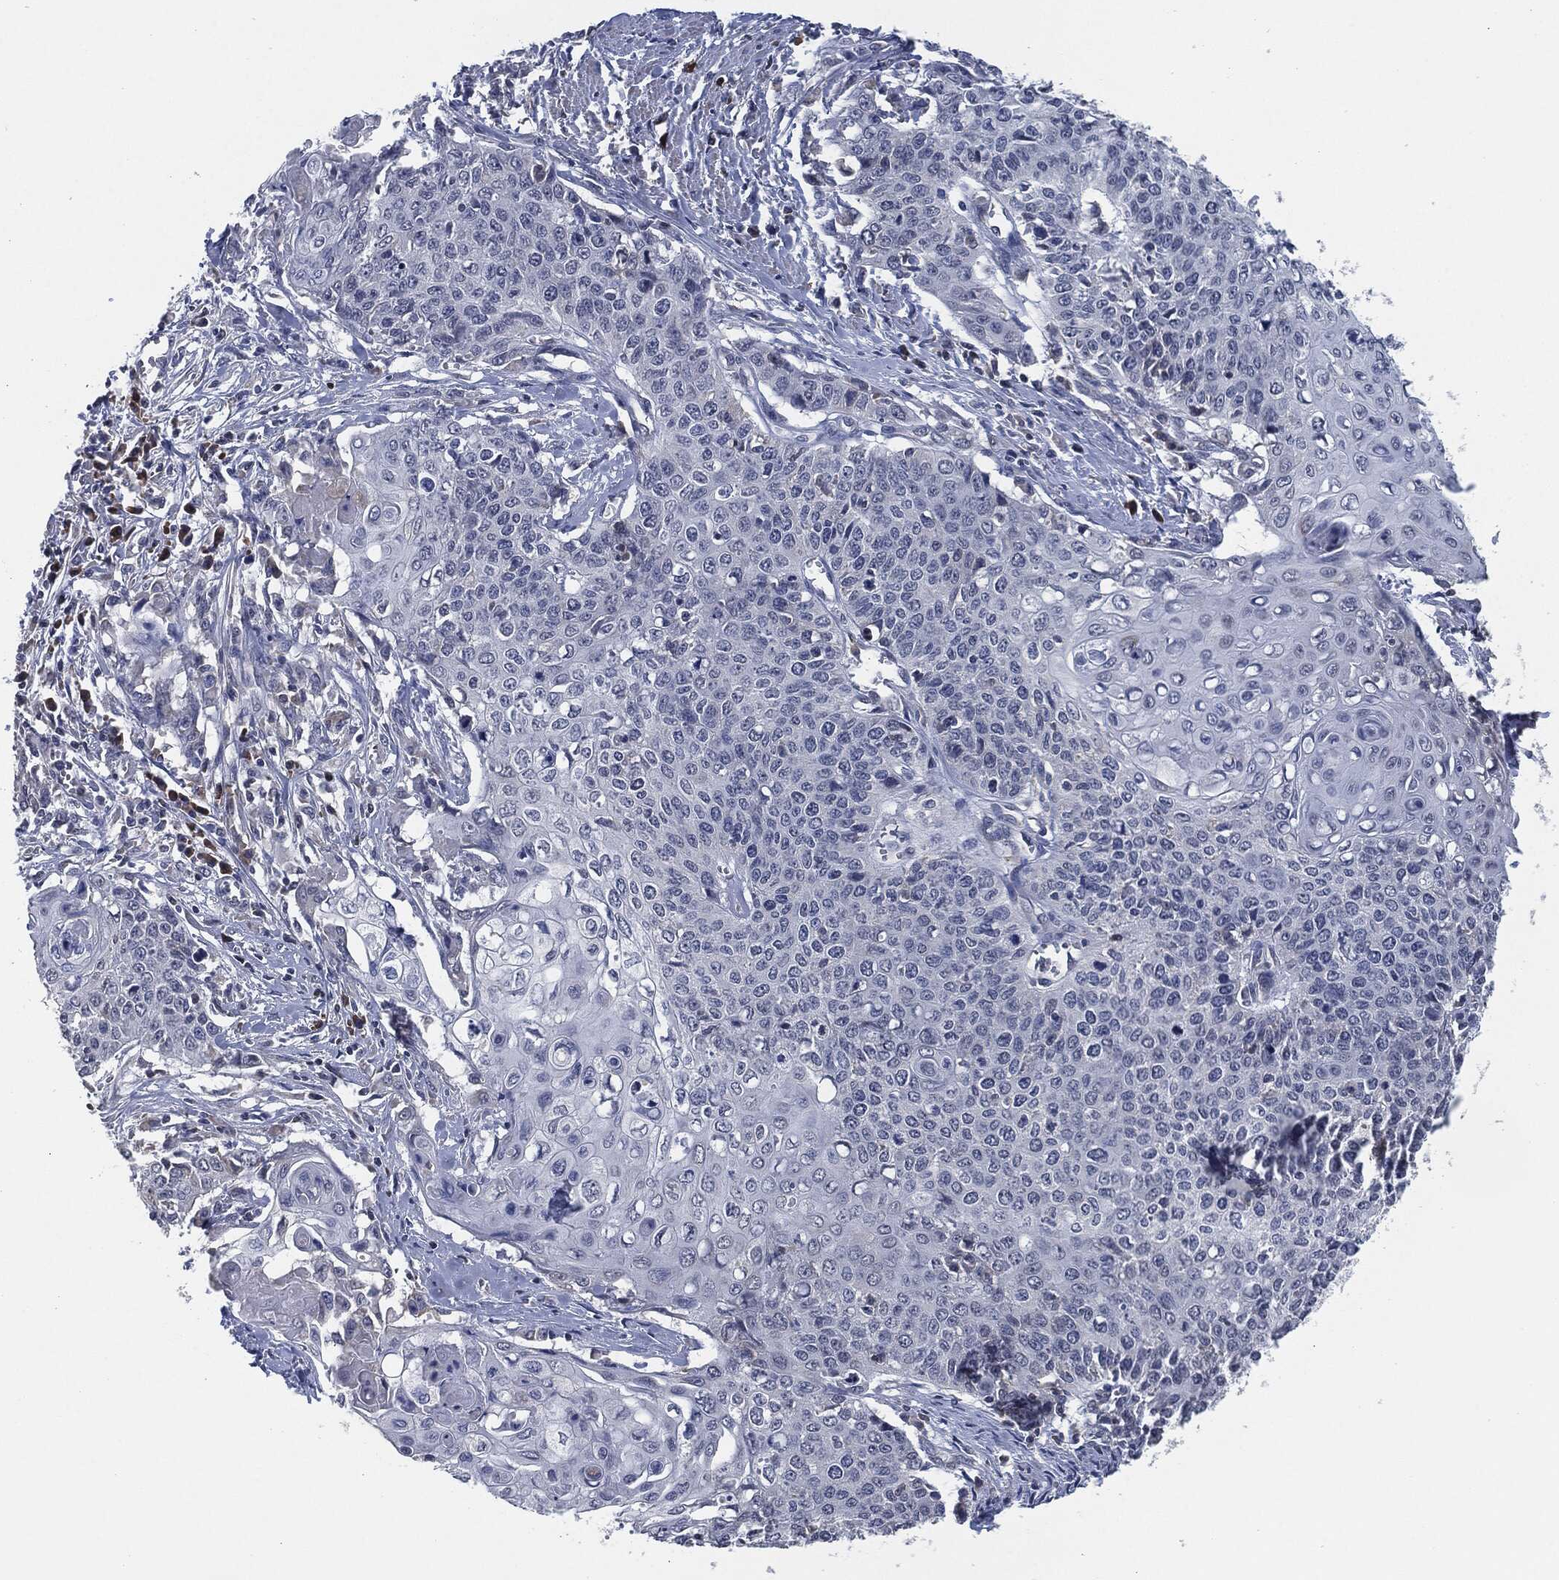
{"staining": {"intensity": "negative", "quantity": "none", "location": "none"}, "tissue": "cervical cancer", "cell_type": "Tumor cells", "image_type": "cancer", "snomed": [{"axis": "morphology", "description": "Squamous cell carcinoma, NOS"}, {"axis": "topography", "description": "Cervix"}], "caption": "DAB immunohistochemical staining of human cervical cancer displays no significant expression in tumor cells. (Brightfield microscopy of DAB (3,3'-diaminobenzidine) immunohistochemistry (IHC) at high magnification).", "gene": "IL2RG", "patient": {"sex": "female", "age": 39}}